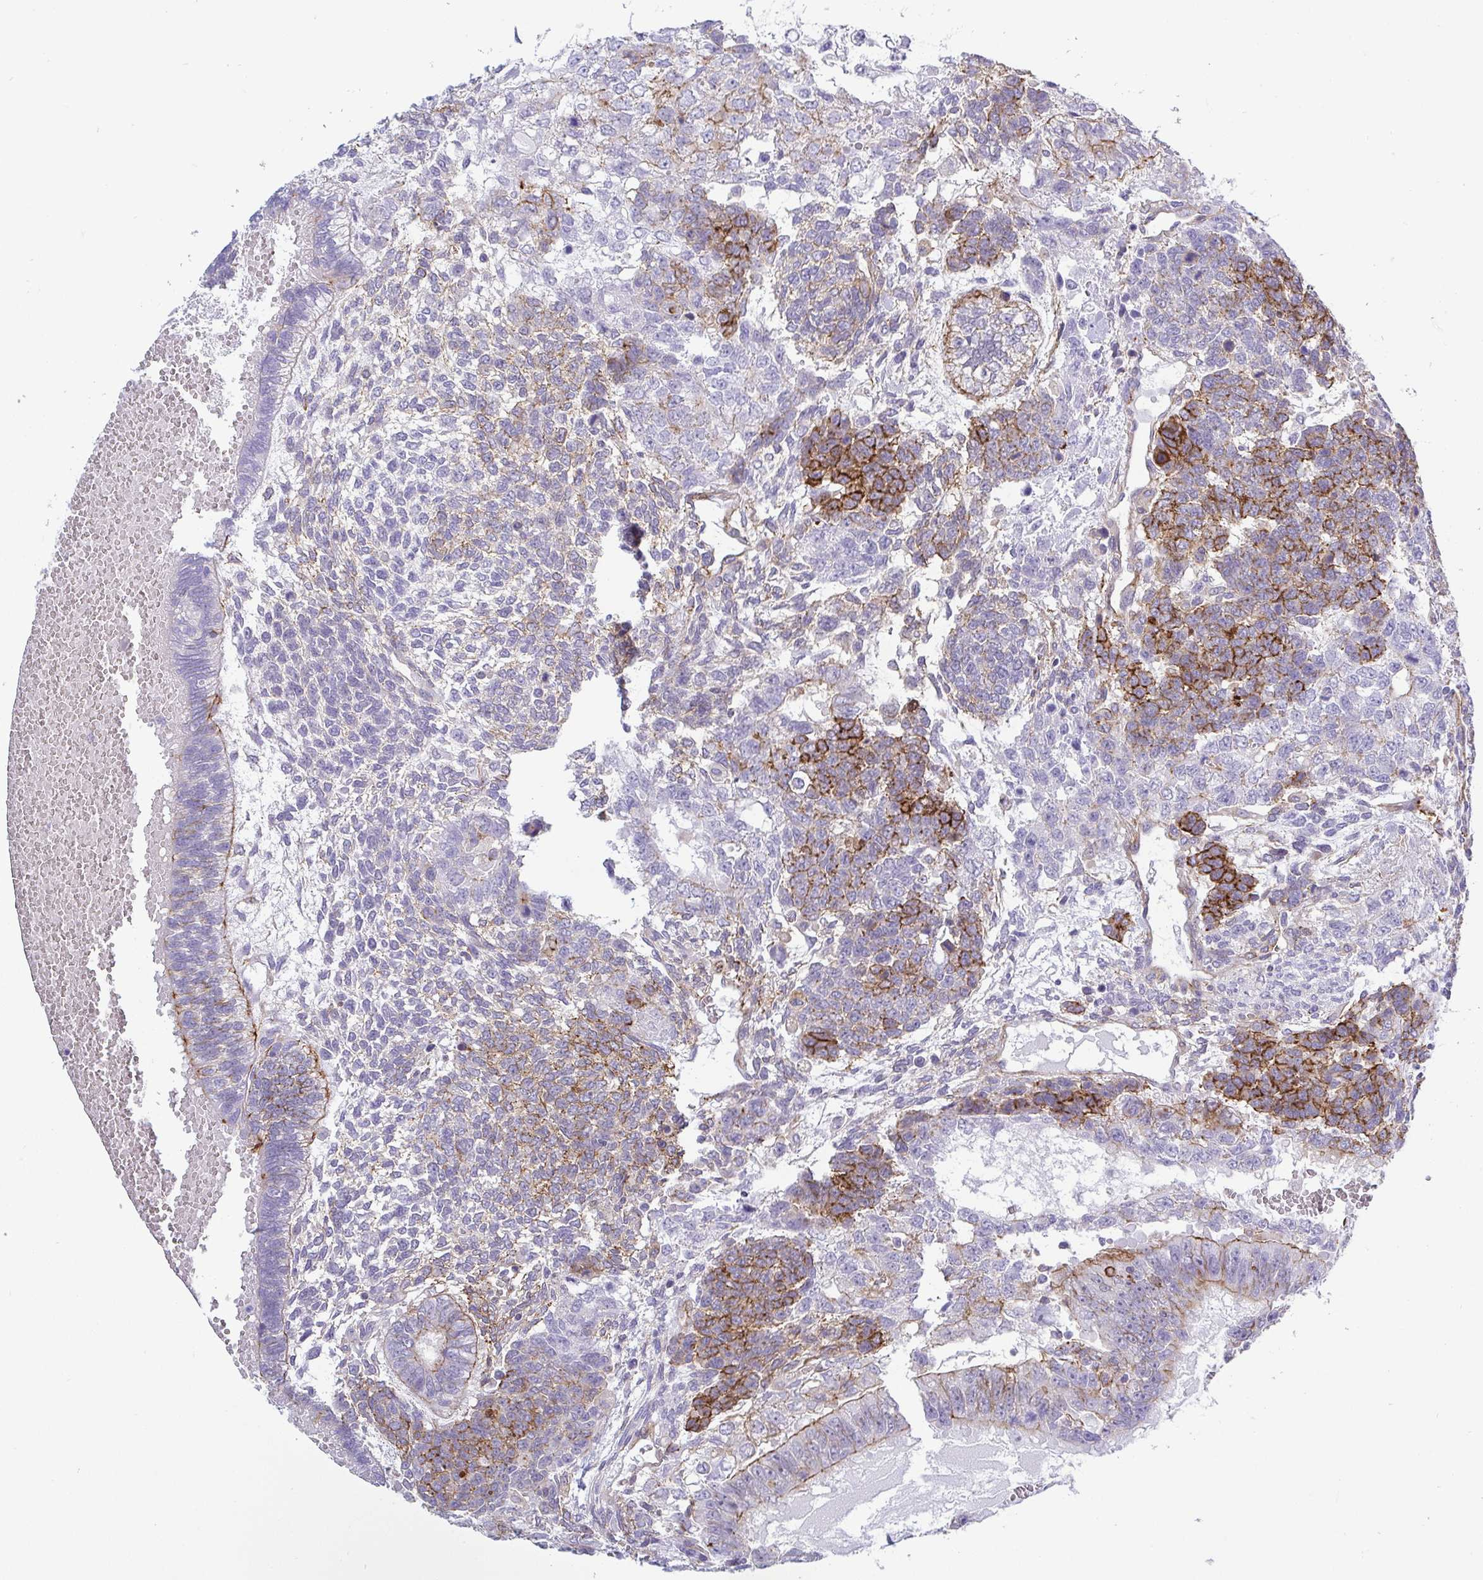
{"staining": {"intensity": "moderate", "quantity": "25%-75%", "location": "cytoplasmic/membranous"}, "tissue": "testis cancer", "cell_type": "Tumor cells", "image_type": "cancer", "snomed": [{"axis": "morphology", "description": "Normal tissue, NOS"}, {"axis": "morphology", "description": "Carcinoma, Embryonal, NOS"}, {"axis": "topography", "description": "Testis"}, {"axis": "topography", "description": "Epididymis"}], "caption": "Testis cancer stained for a protein (brown) exhibits moderate cytoplasmic/membranous positive positivity in about 25%-75% of tumor cells.", "gene": "LIMA1", "patient": {"sex": "male", "age": 23}}